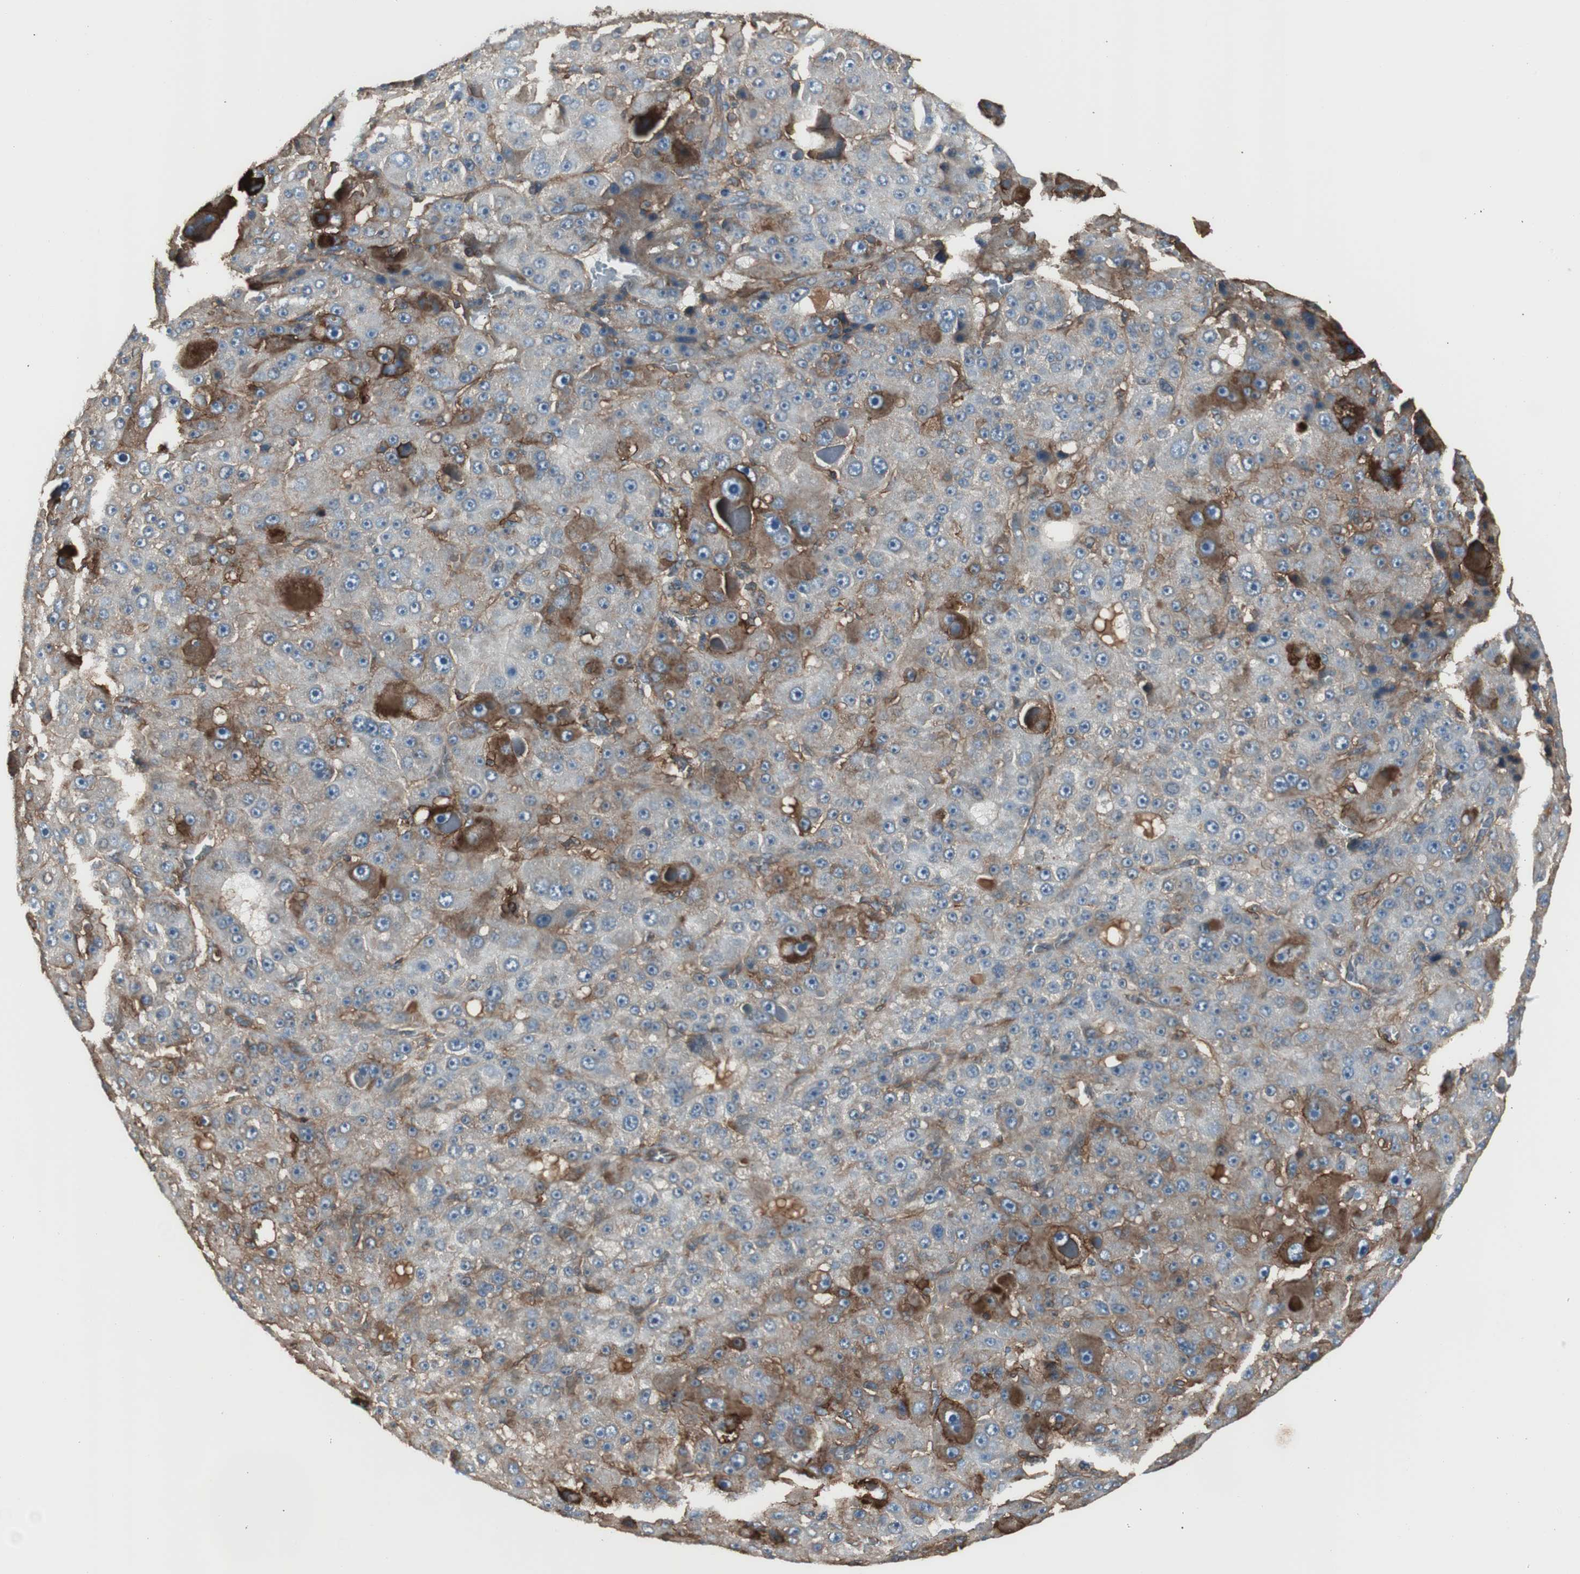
{"staining": {"intensity": "strong", "quantity": "<25%", "location": "cytoplasmic/membranous"}, "tissue": "liver cancer", "cell_type": "Tumor cells", "image_type": "cancer", "snomed": [{"axis": "morphology", "description": "Carcinoma, Hepatocellular, NOS"}, {"axis": "topography", "description": "Liver"}], "caption": "Immunohistochemistry (IHC) of human hepatocellular carcinoma (liver) displays medium levels of strong cytoplasmic/membranous staining in approximately <25% of tumor cells. (brown staining indicates protein expression, while blue staining denotes nuclei).", "gene": "B2M", "patient": {"sex": "male", "age": 76}}